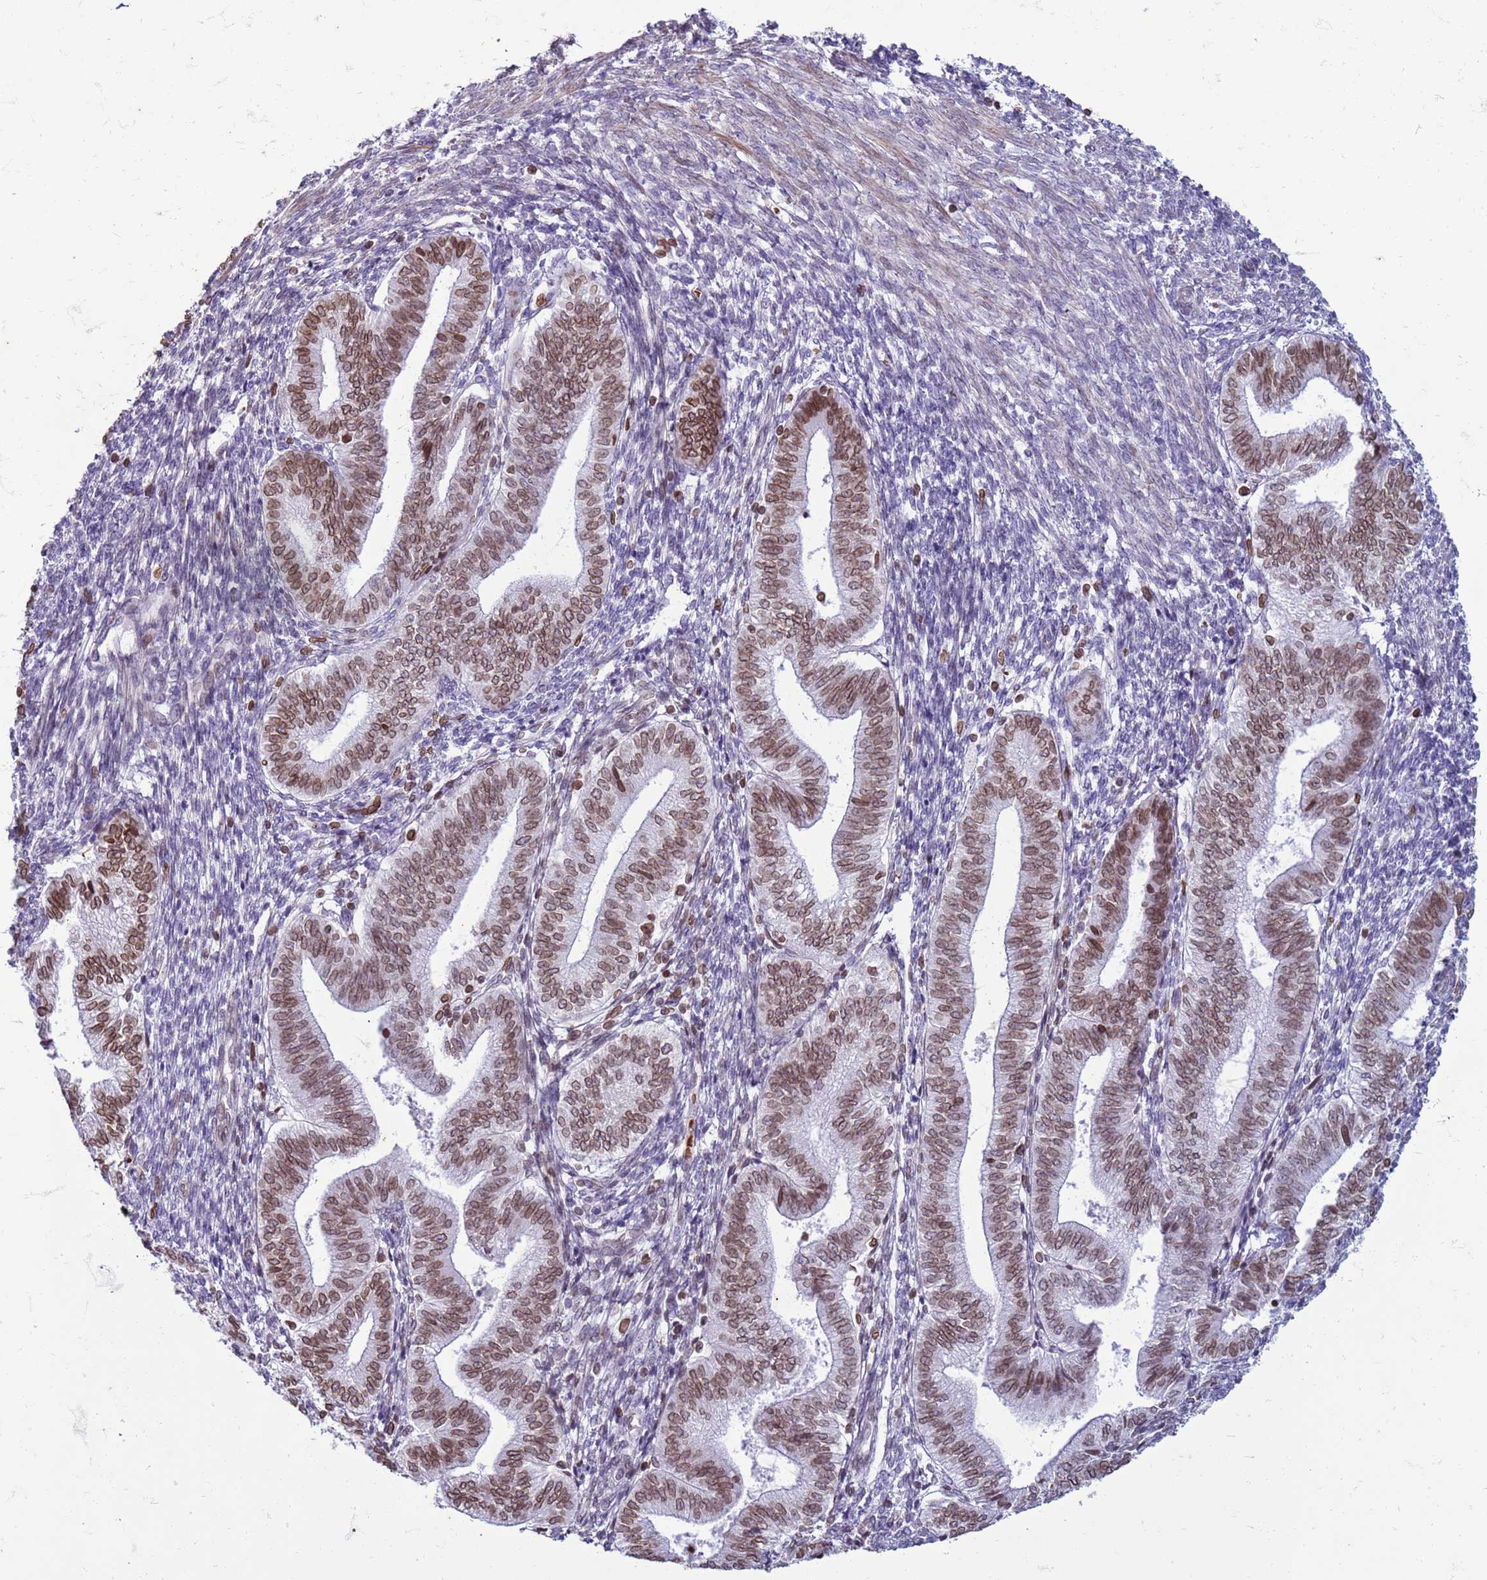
{"staining": {"intensity": "moderate", "quantity": "25%-75%", "location": "cytoplasmic/membranous,nuclear"}, "tissue": "endometrium", "cell_type": "Cells in endometrial stroma", "image_type": "normal", "snomed": [{"axis": "morphology", "description": "Normal tissue, NOS"}, {"axis": "topography", "description": "Endometrium"}], "caption": "The histopathology image shows staining of normal endometrium, revealing moderate cytoplasmic/membranous,nuclear protein expression (brown color) within cells in endometrial stroma.", "gene": "METTL25B", "patient": {"sex": "female", "age": 34}}